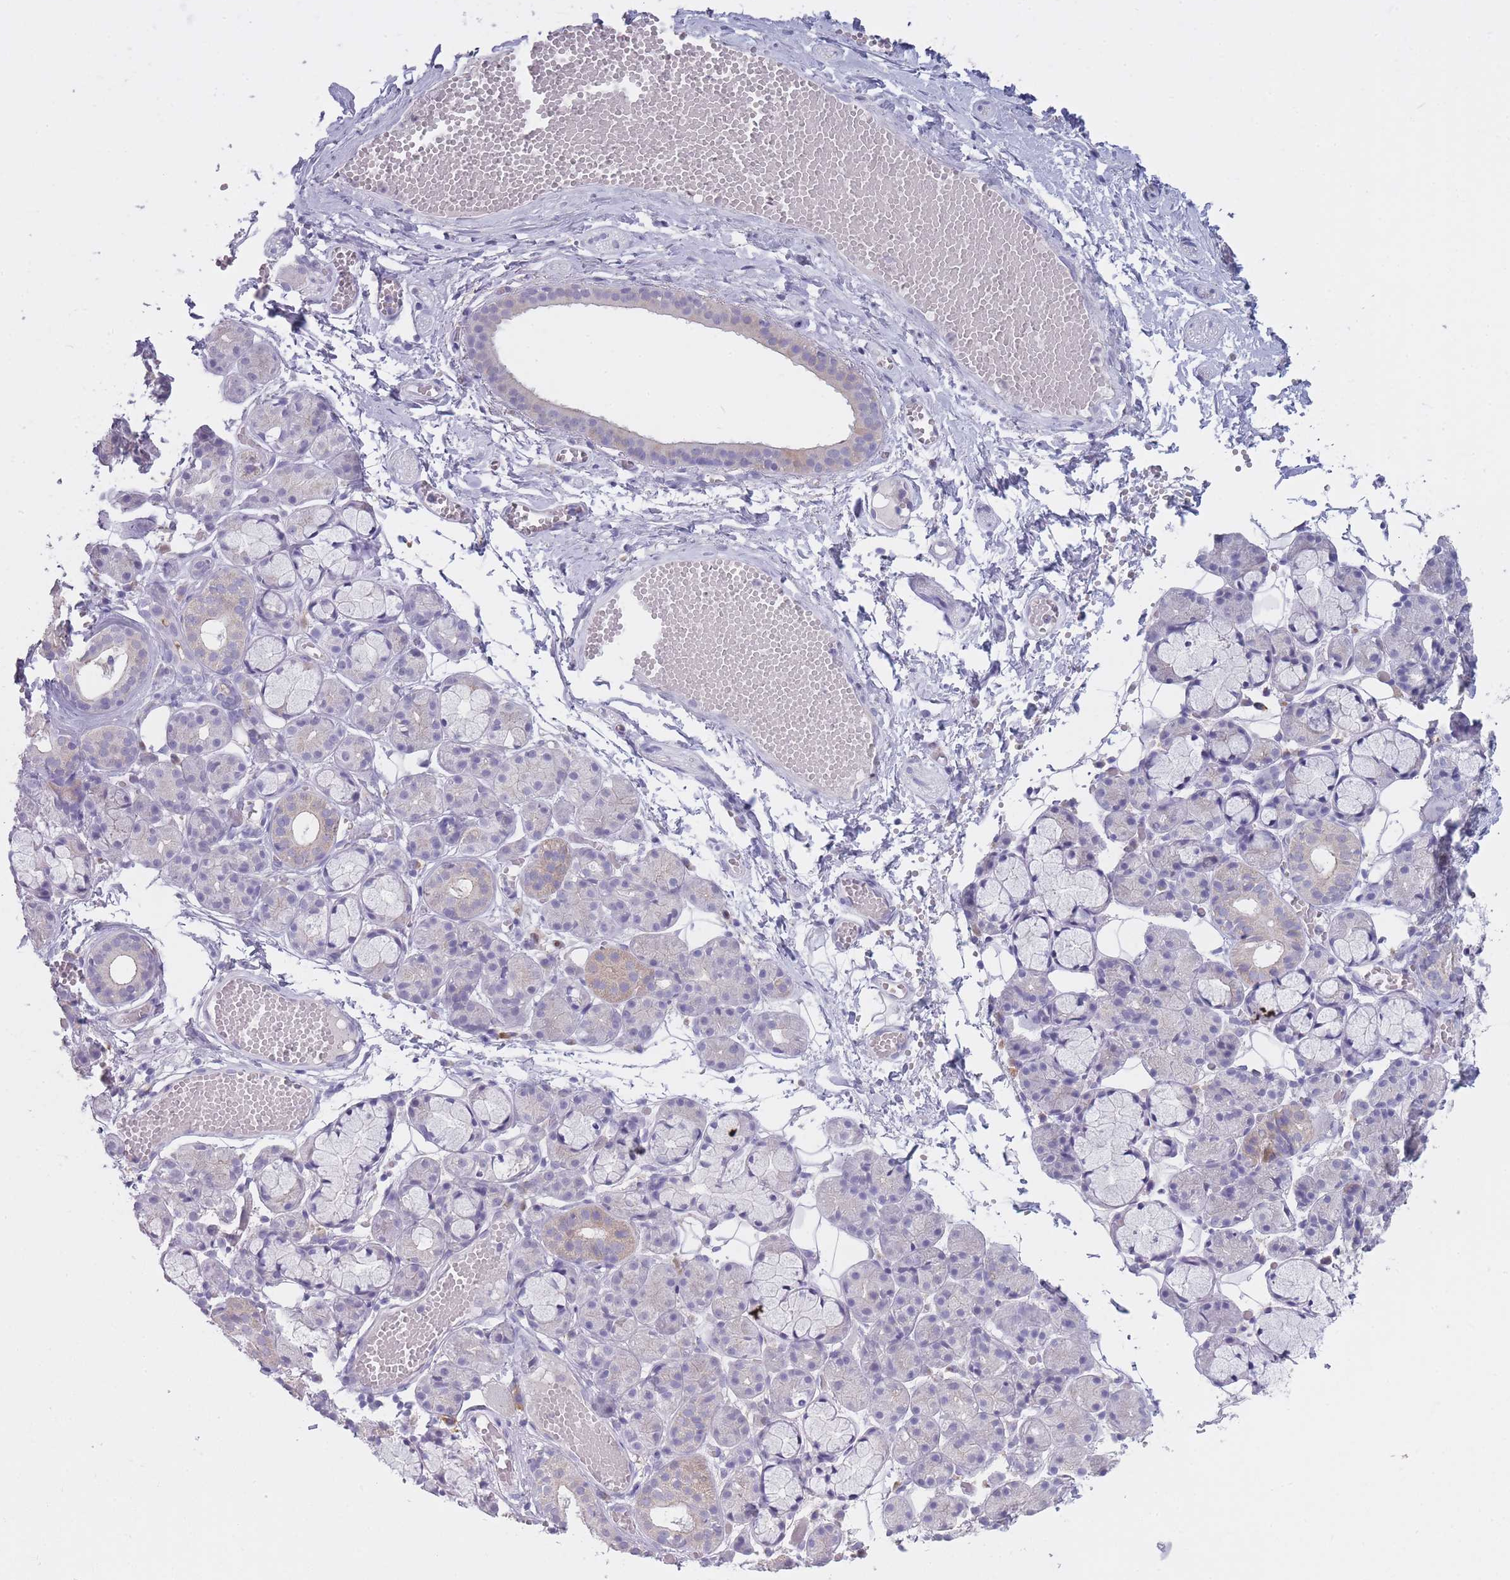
{"staining": {"intensity": "moderate", "quantity": "<25%", "location": "cytoplasmic/membranous"}, "tissue": "salivary gland", "cell_type": "Glandular cells", "image_type": "normal", "snomed": [{"axis": "morphology", "description": "Normal tissue, NOS"}, {"axis": "topography", "description": "Salivary gland"}], "caption": "Protein positivity by immunohistochemistry (IHC) demonstrates moderate cytoplasmic/membranous expression in approximately <25% of glandular cells in unremarkable salivary gland. Immunohistochemistry (ihc) stains the protein in brown and the nuclei are stained blue.", "gene": "DCANP1", "patient": {"sex": "male", "age": 63}}